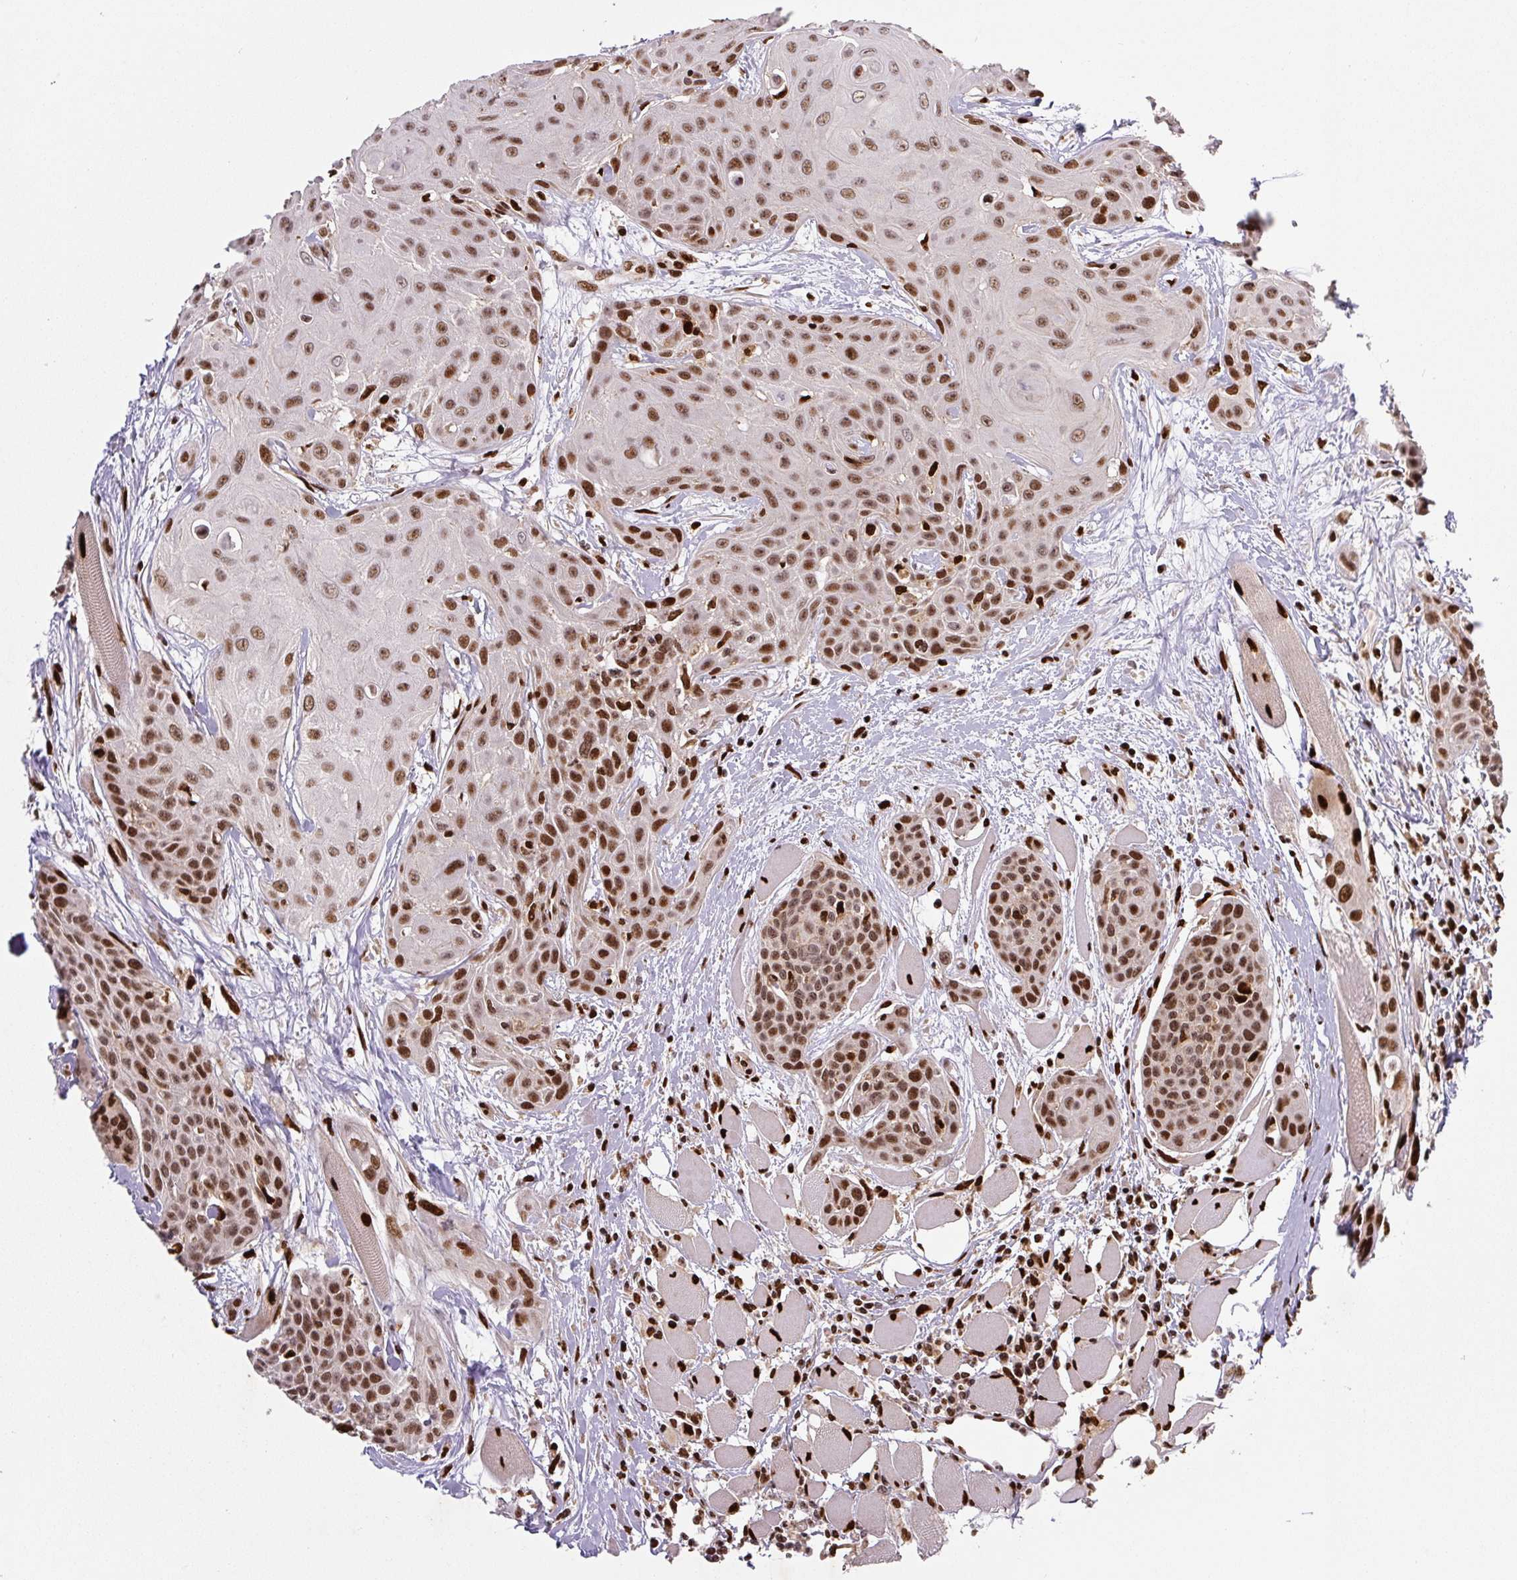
{"staining": {"intensity": "strong", "quantity": ">75%", "location": "nuclear"}, "tissue": "head and neck cancer", "cell_type": "Tumor cells", "image_type": "cancer", "snomed": [{"axis": "morphology", "description": "Squamous cell carcinoma, NOS"}, {"axis": "topography", "description": "Head-Neck"}], "caption": "This is an image of immunohistochemistry staining of head and neck cancer, which shows strong positivity in the nuclear of tumor cells.", "gene": "PYDC2", "patient": {"sex": "female", "age": 73}}